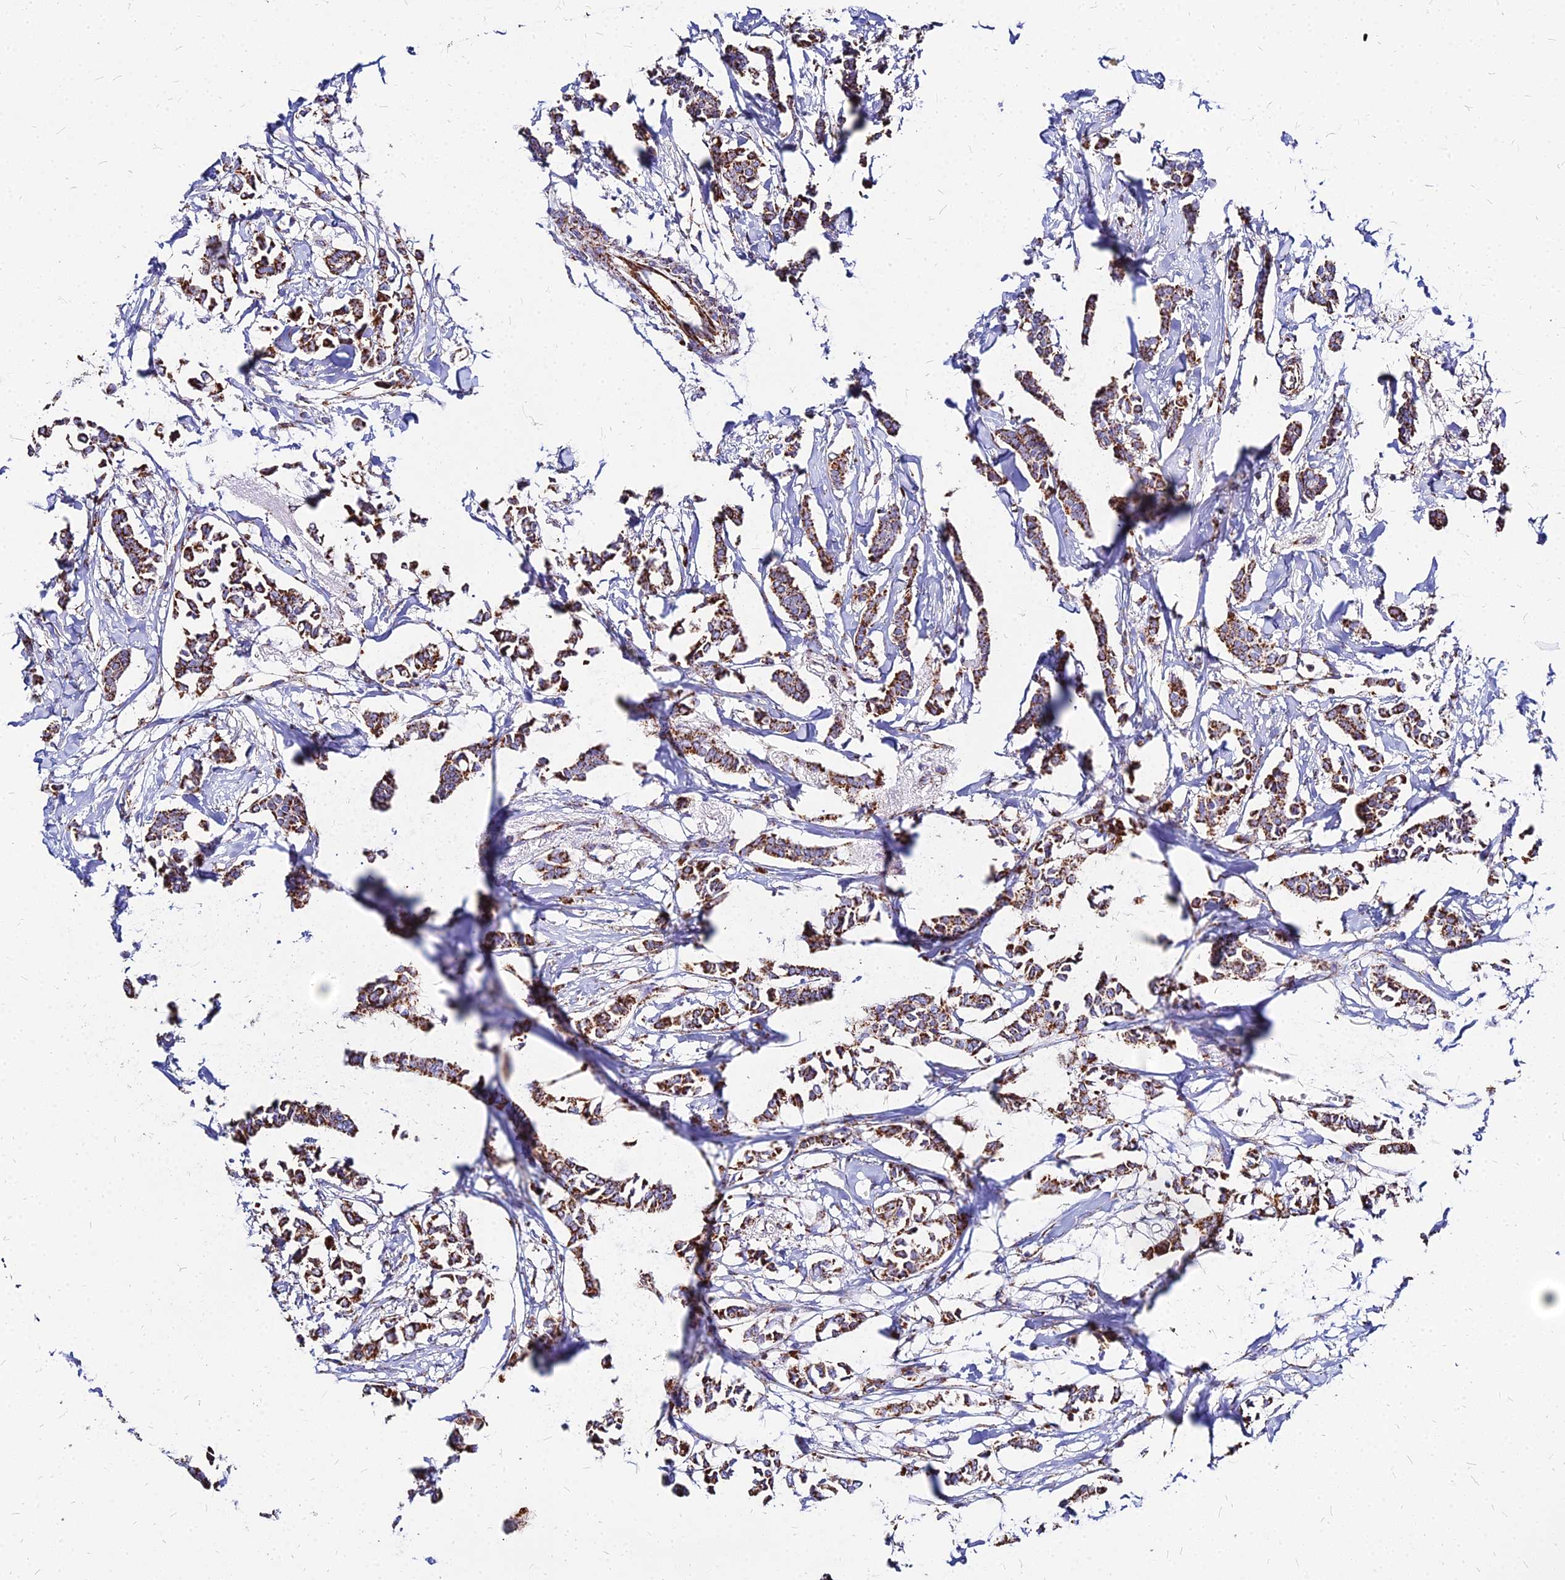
{"staining": {"intensity": "moderate", "quantity": ">75%", "location": "cytoplasmic/membranous"}, "tissue": "breast cancer", "cell_type": "Tumor cells", "image_type": "cancer", "snomed": [{"axis": "morphology", "description": "Duct carcinoma"}, {"axis": "topography", "description": "Breast"}], "caption": "A brown stain labels moderate cytoplasmic/membranous positivity of a protein in breast cancer (infiltrating ductal carcinoma) tumor cells.", "gene": "DLD", "patient": {"sex": "female", "age": 41}}